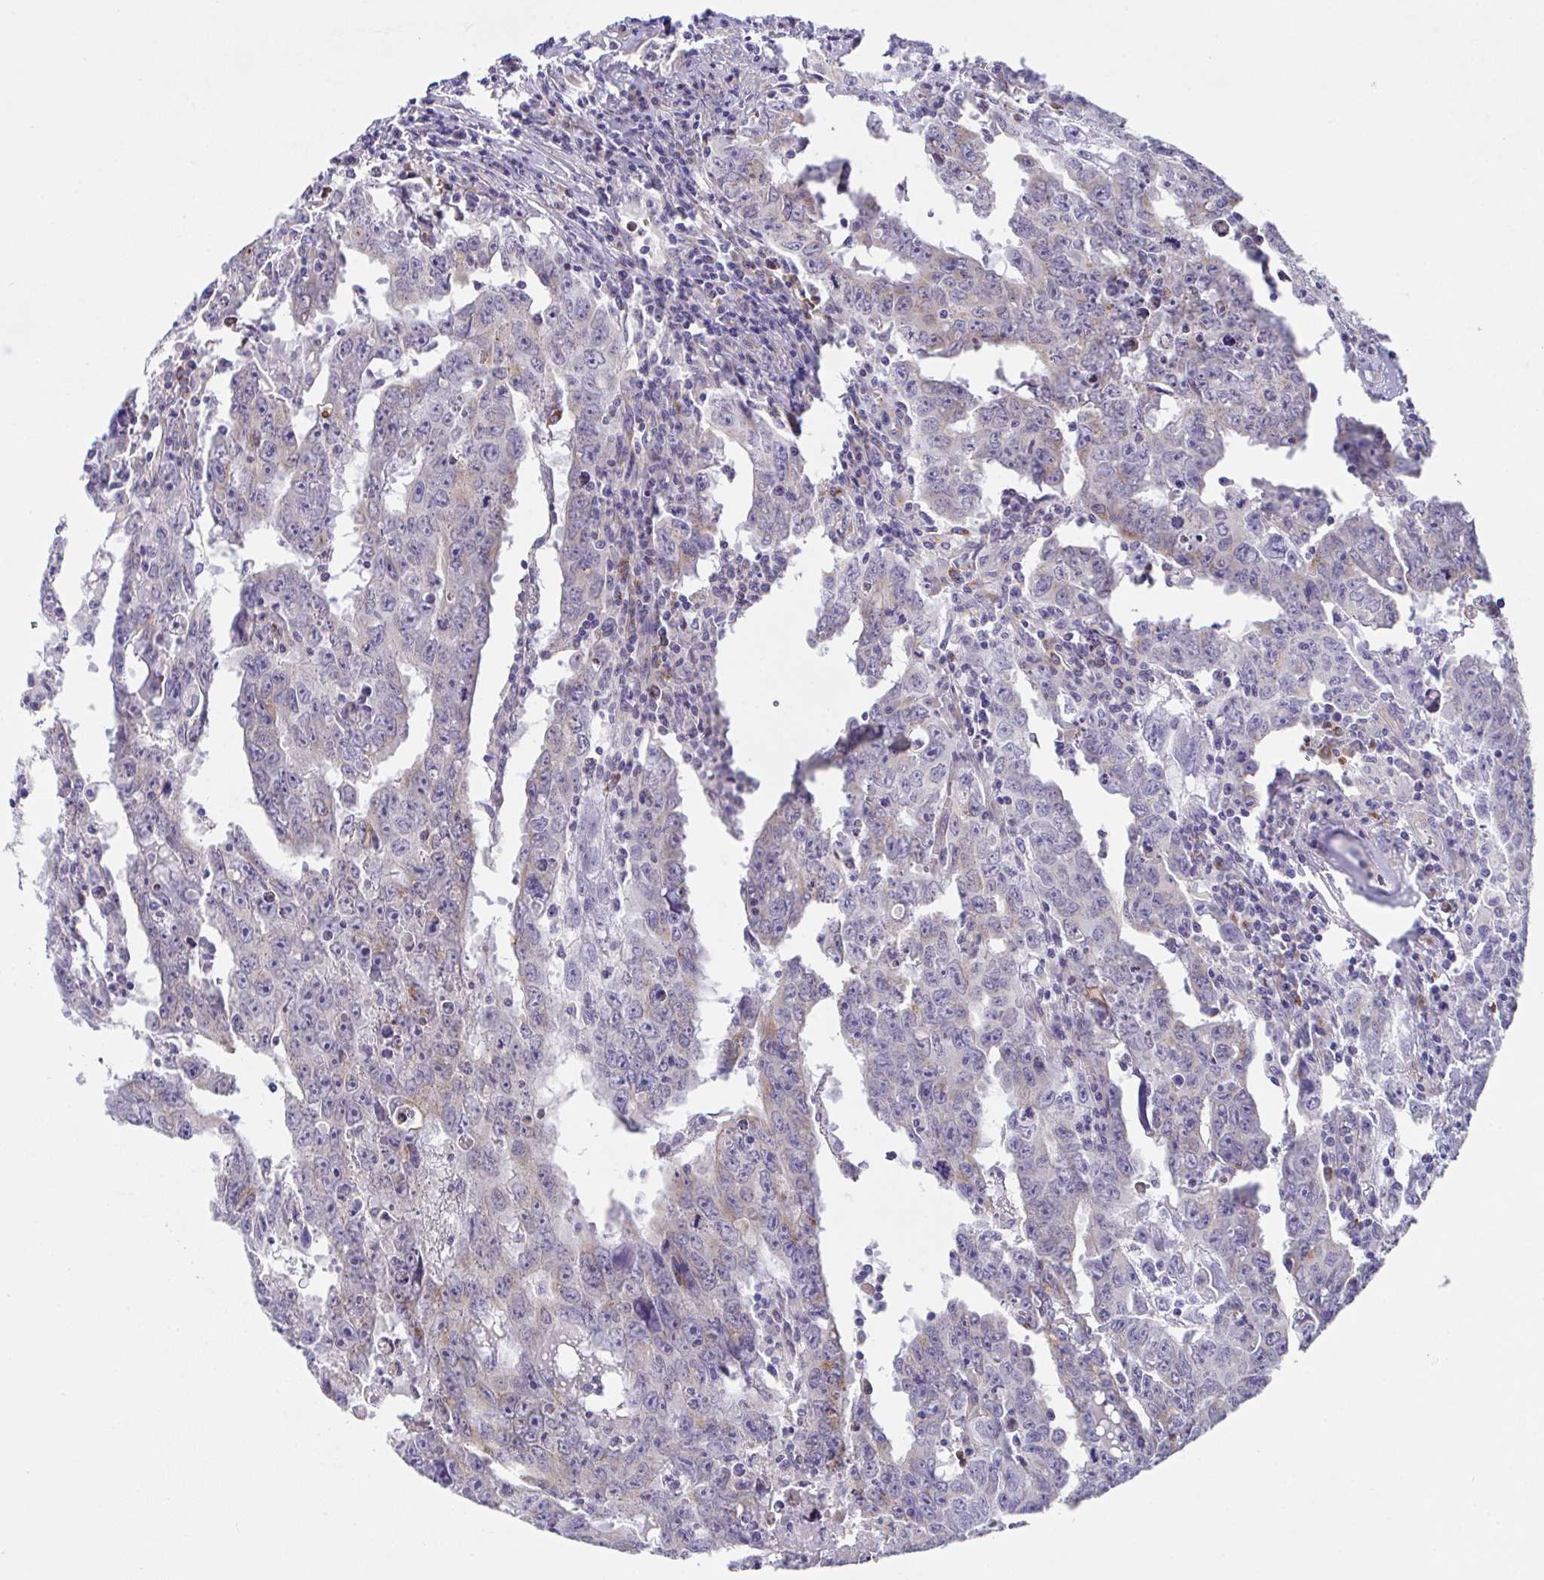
{"staining": {"intensity": "negative", "quantity": "none", "location": "none"}, "tissue": "testis cancer", "cell_type": "Tumor cells", "image_type": "cancer", "snomed": [{"axis": "morphology", "description": "Carcinoma, Embryonal, NOS"}, {"axis": "topography", "description": "Testis"}], "caption": "Testis cancer (embryonal carcinoma) was stained to show a protein in brown. There is no significant positivity in tumor cells.", "gene": "MIA3", "patient": {"sex": "male", "age": 22}}